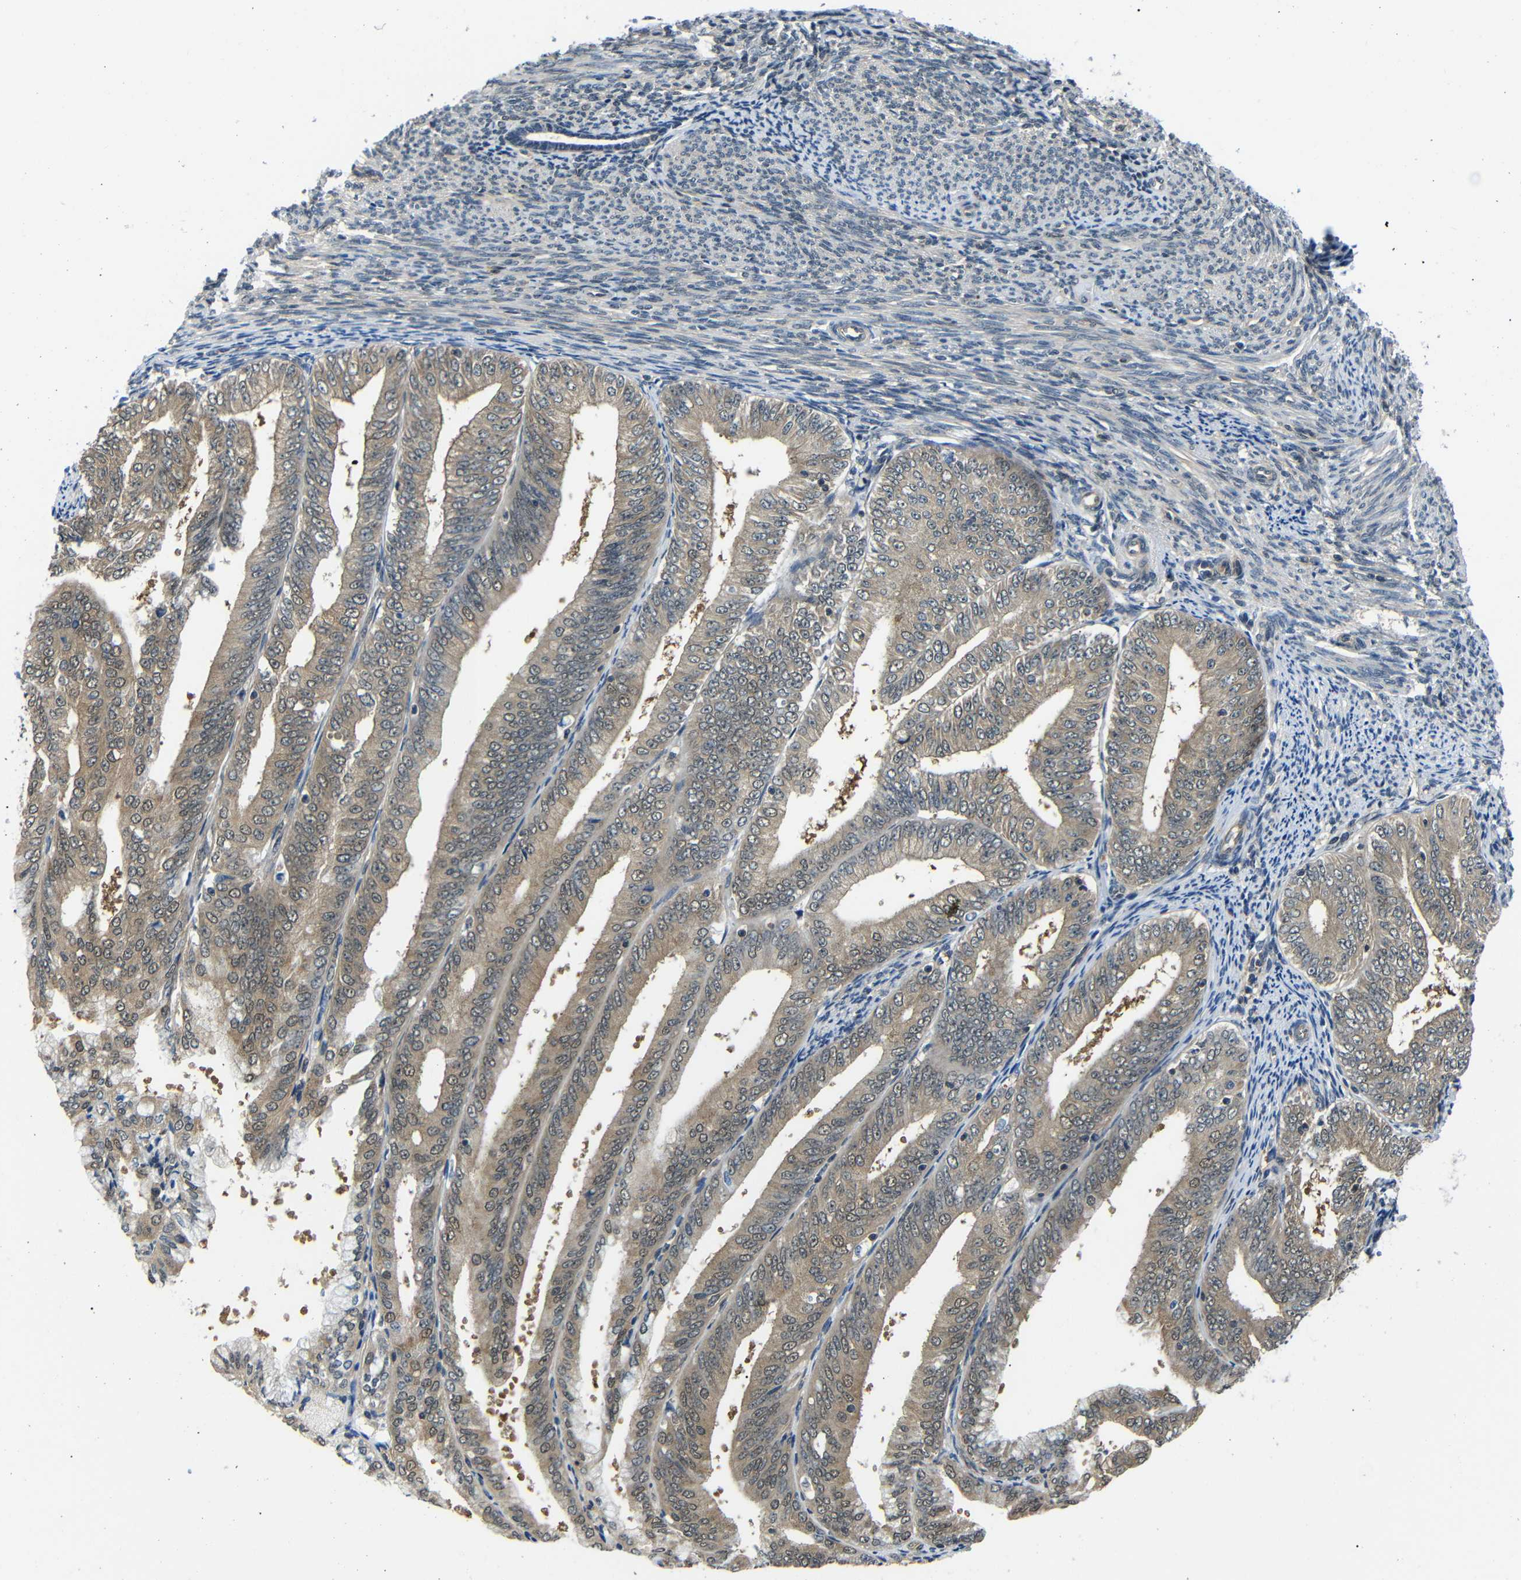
{"staining": {"intensity": "moderate", "quantity": ">75%", "location": "cytoplasmic/membranous"}, "tissue": "endometrial cancer", "cell_type": "Tumor cells", "image_type": "cancer", "snomed": [{"axis": "morphology", "description": "Adenocarcinoma, NOS"}, {"axis": "topography", "description": "Endometrium"}], "caption": "DAB (3,3'-diaminobenzidine) immunohistochemical staining of human endometrial adenocarcinoma exhibits moderate cytoplasmic/membranous protein expression in about >75% of tumor cells.", "gene": "UBXN1", "patient": {"sex": "female", "age": 63}}